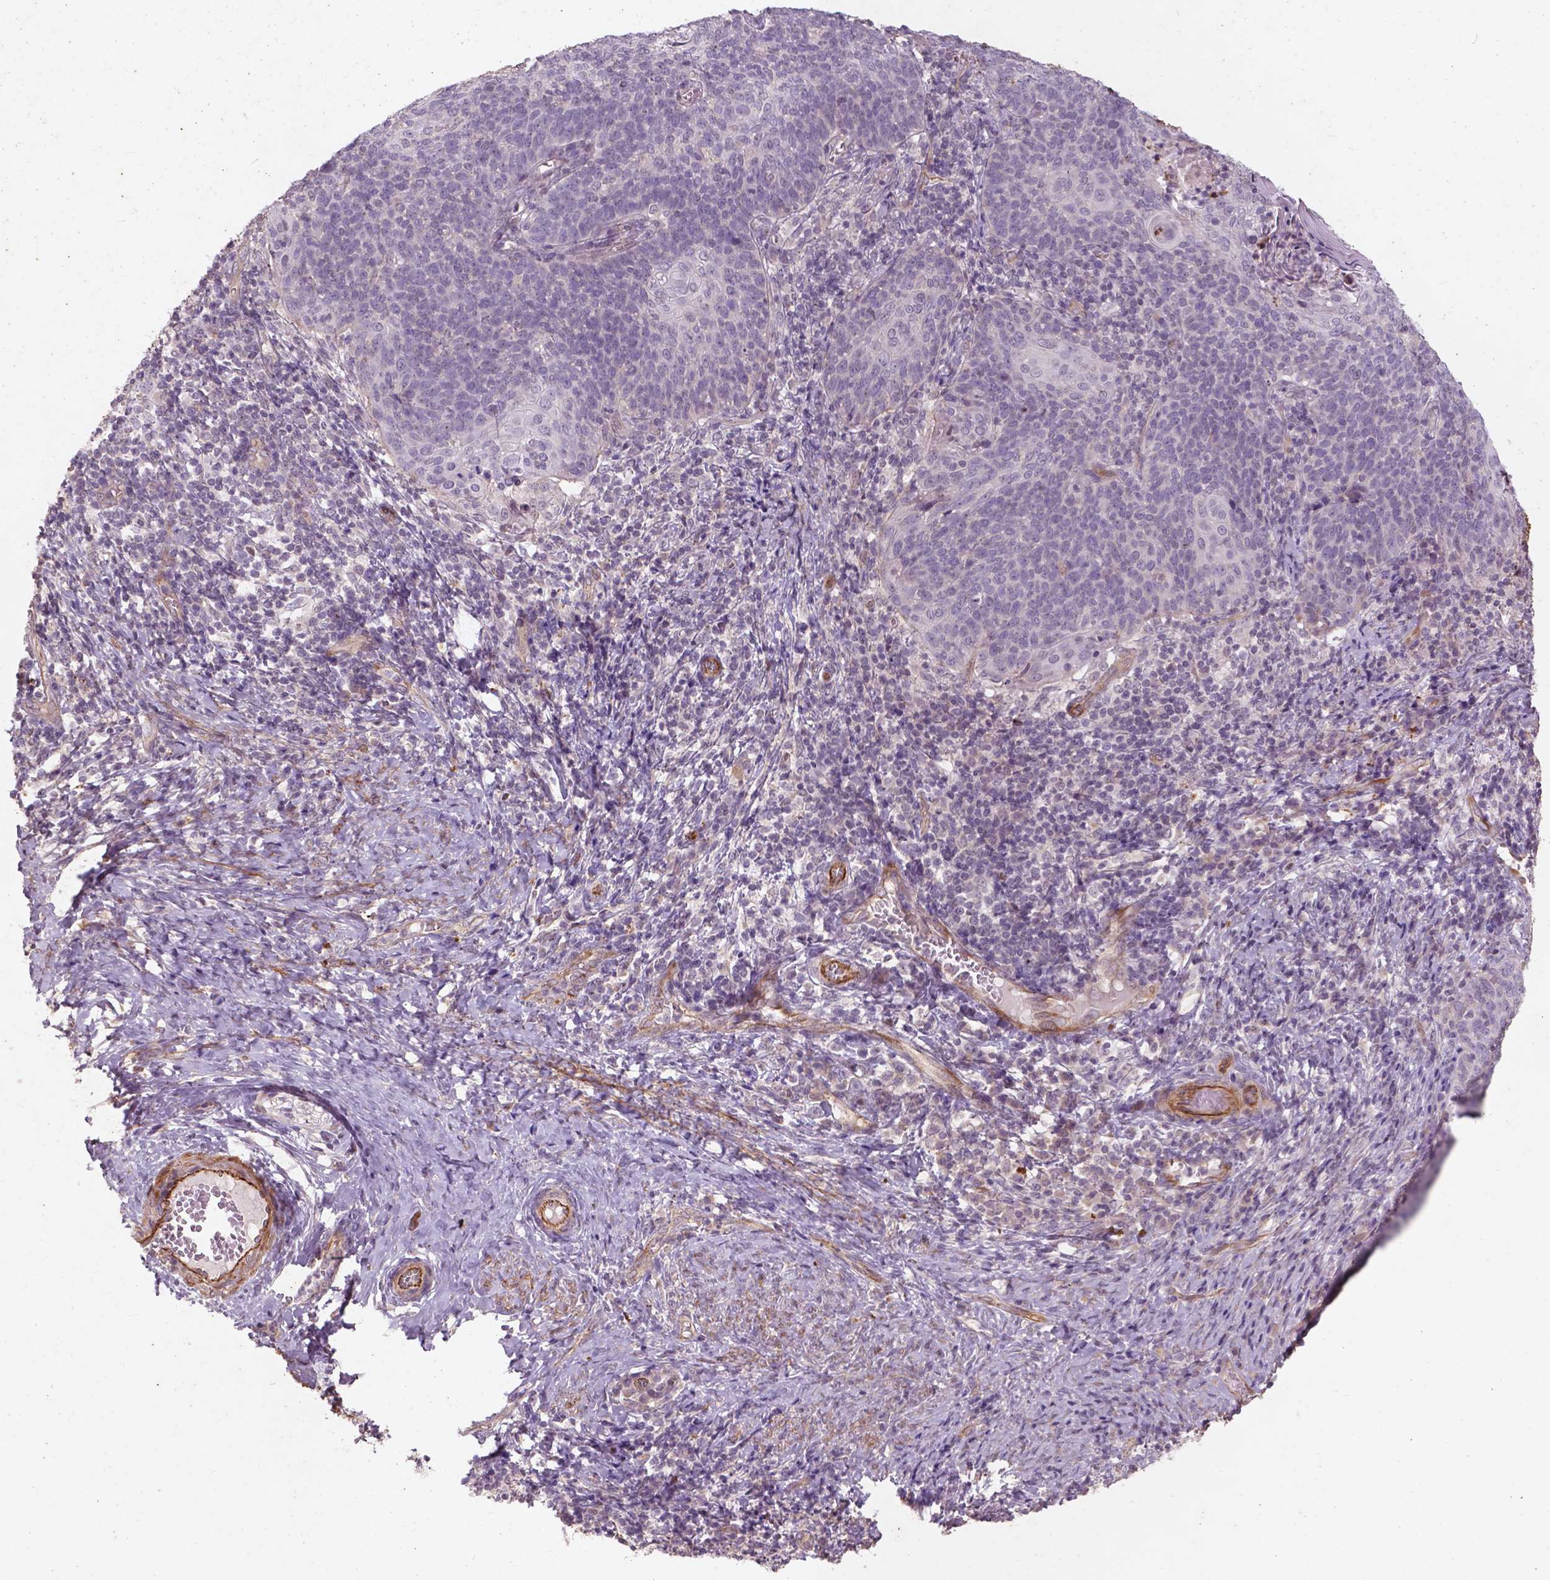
{"staining": {"intensity": "negative", "quantity": "none", "location": "none"}, "tissue": "cervical cancer", "cell_type": "Tumor cells", "image_type": "cancer", "snomed": [{"axis": "morphology", "description": "Normal tissue, NOS"}, {"axis": "morphology", "description": "Squamous cell carcinoma, NOS"}, {"axis": "topography", "description": "Cervix"}], "caption": "Tumor cells show no significant expression in cervical cancer.", "gene": "RFPL4B", "patient": {"sex": "female", "age": 39}}